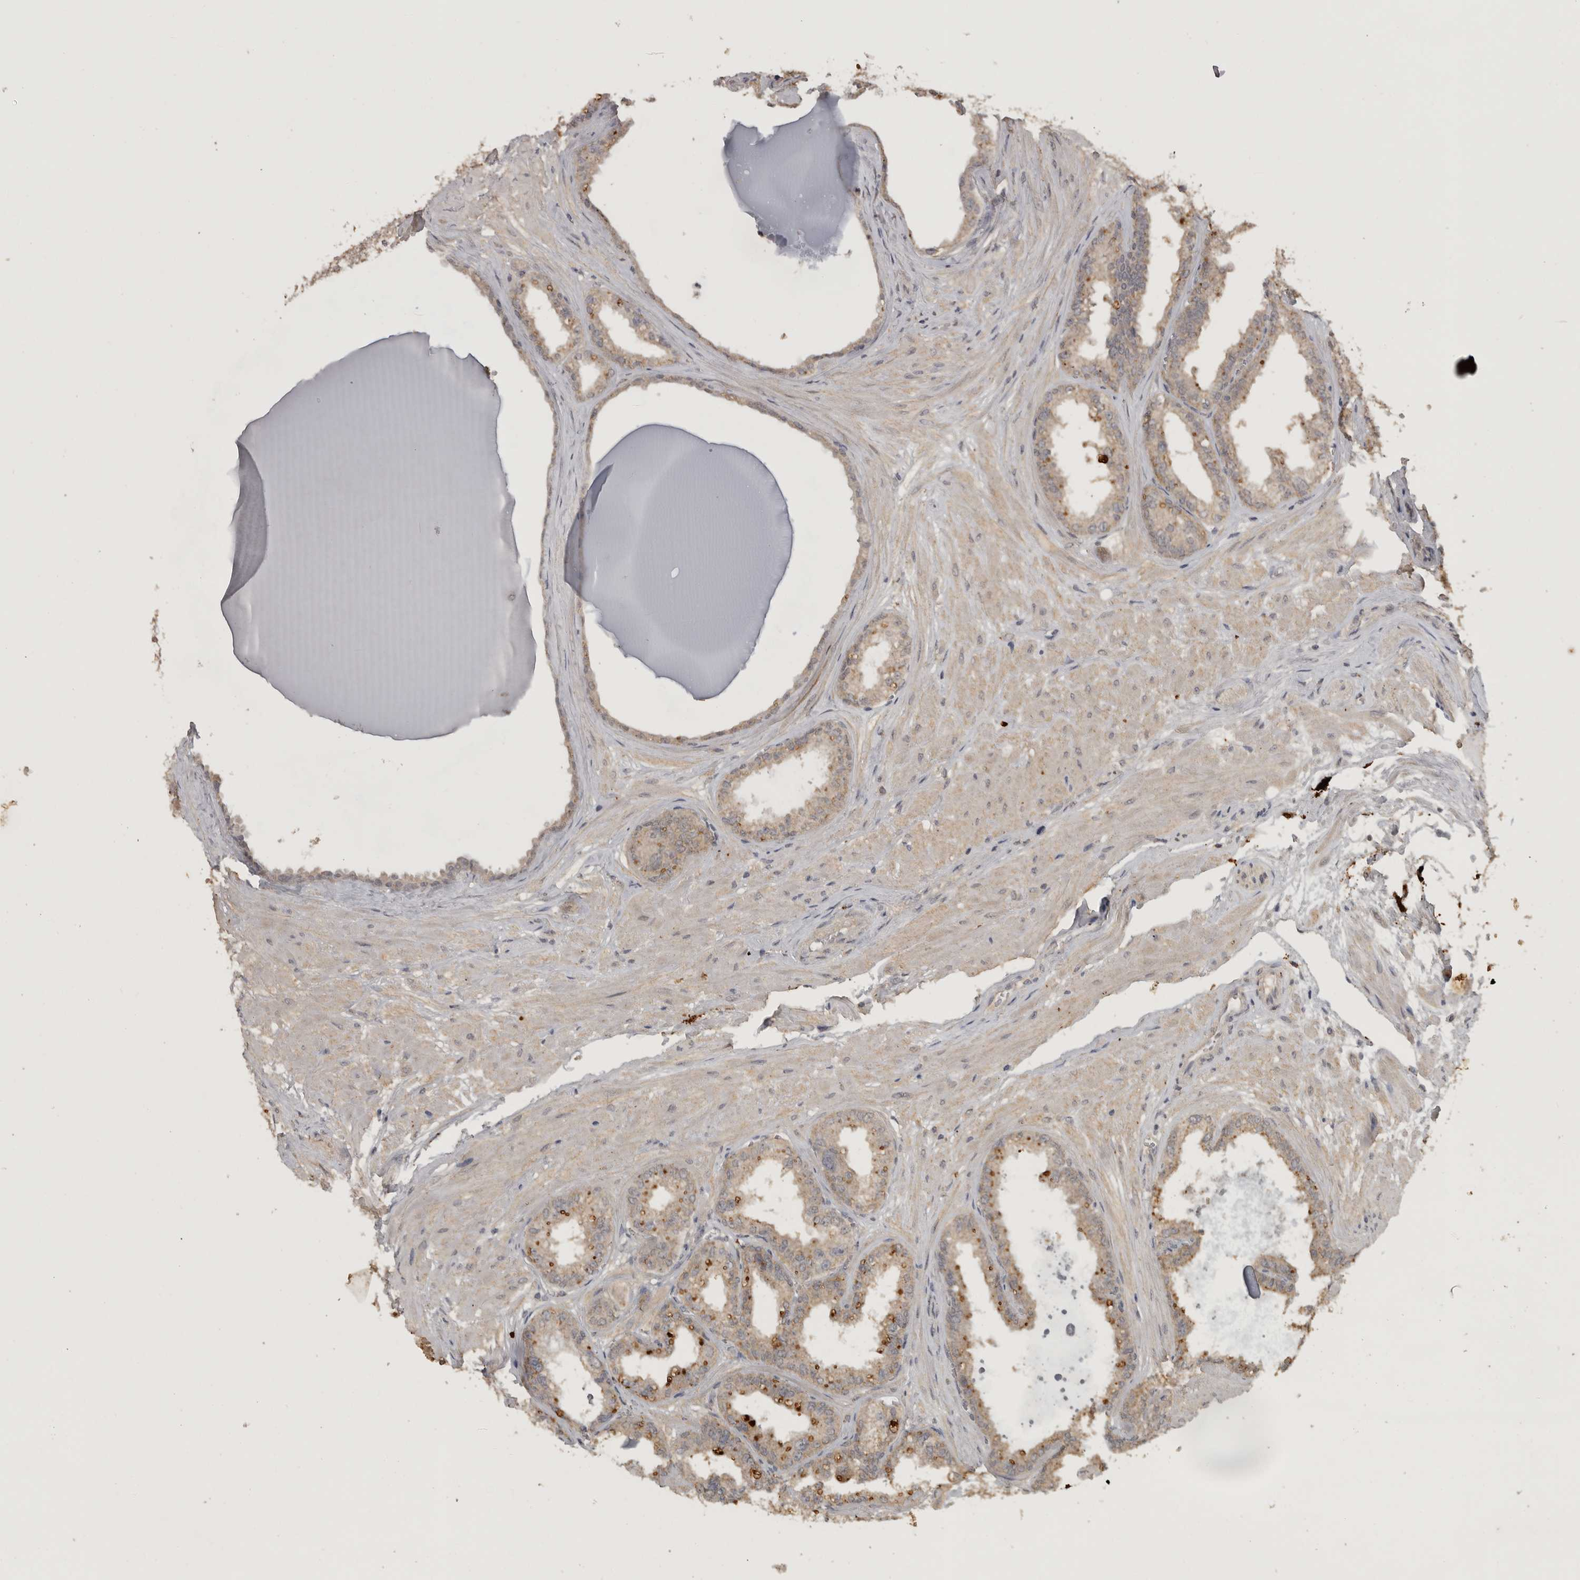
{"staining": {"intensity": "weak", "quantity": ">75%", "location": "cytoplasmic/membranous"}, "tissue": "seminal vesicle", "cell_type": "Glandular cells", "image_type": "normal", "snomed": [{"axis": "morphology", "description": "Normal tissue, NOS"}, {"axis": "topography", "description": "Prostate"}, {"axis": "topography", "description": "Seminal veicle"}], "caption": "High-magnification brightfield microscopy of unremarkable seminal vesicle stained with DAB (3,3'-diaminobenzidine) (brown) and counterstained with hematoxylin (blue). glandular cells exhibit weak cytoplasmic/membranous staining is identified in approximately>75% of cells. Using DAB (3,3'-diaminobenzidine) (brown) and hematoxylin (blue) stains, captured at high magnification using brightfield microscopy.", "gene": "ADAMTS4", "patient": {"sex": "male", "age": 51}}